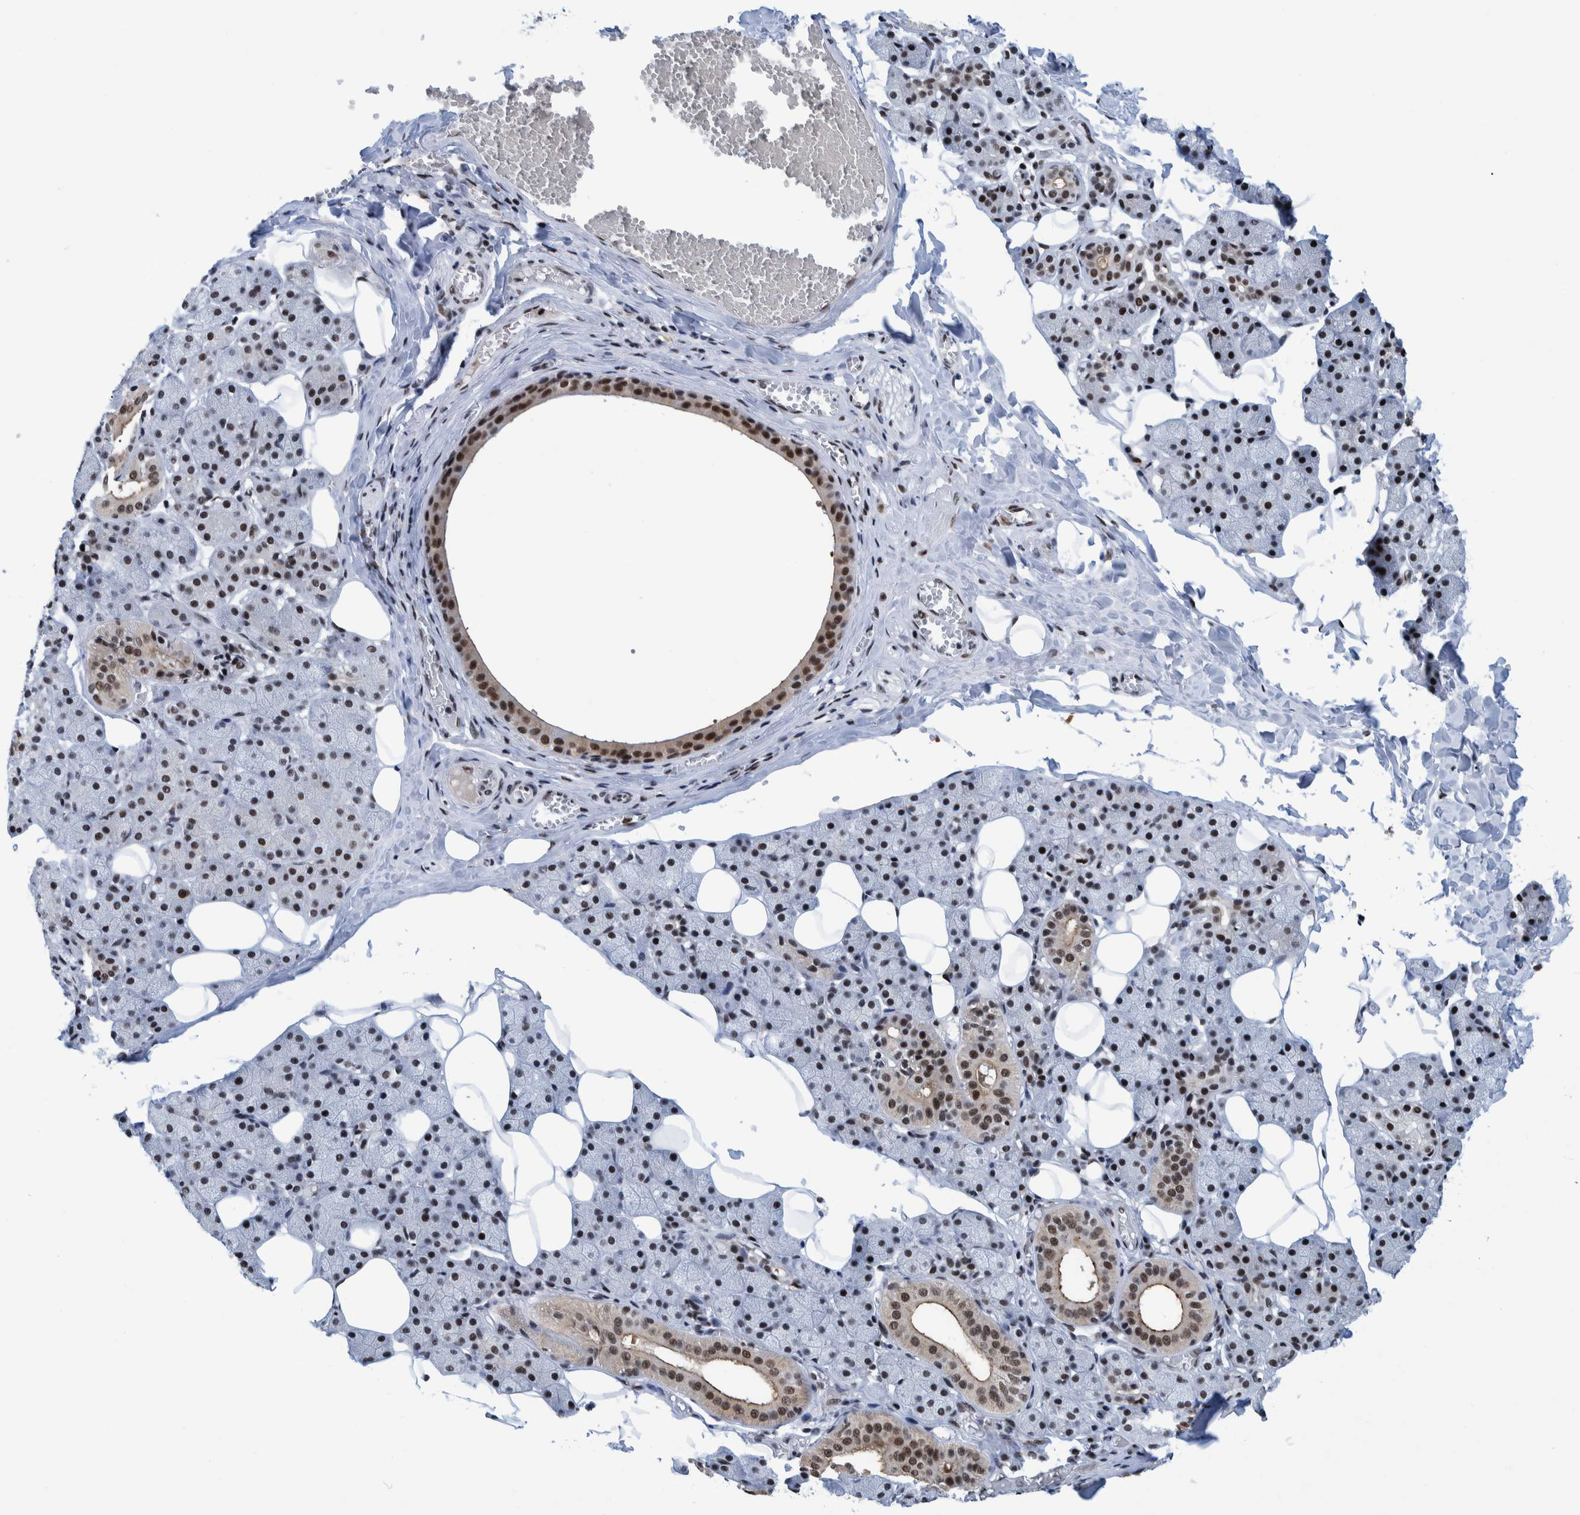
{"staining": {"intensity": "strong", "quantity": ">75%", "location": "cytoplasmic/membranous,nuclear"}, "tissue": "salivary gland", "cell_type": "Glandular cells", "image_type": "normal", "snomed": [{"axis": "morphology", "description": "Normal tissue, NOS"}, {"axis": "topography", "description": "Salivary gland"}], "caption": "Immunohistochemical staining of unremarkable human salivary gland demonstrates >75% levels of strong cytoplasmic/membranous,nuclear protein expression in approximately >75% of glandular cells.", "gene": "EFTUD2", "patient": {"sex": "female", "age": 33}}